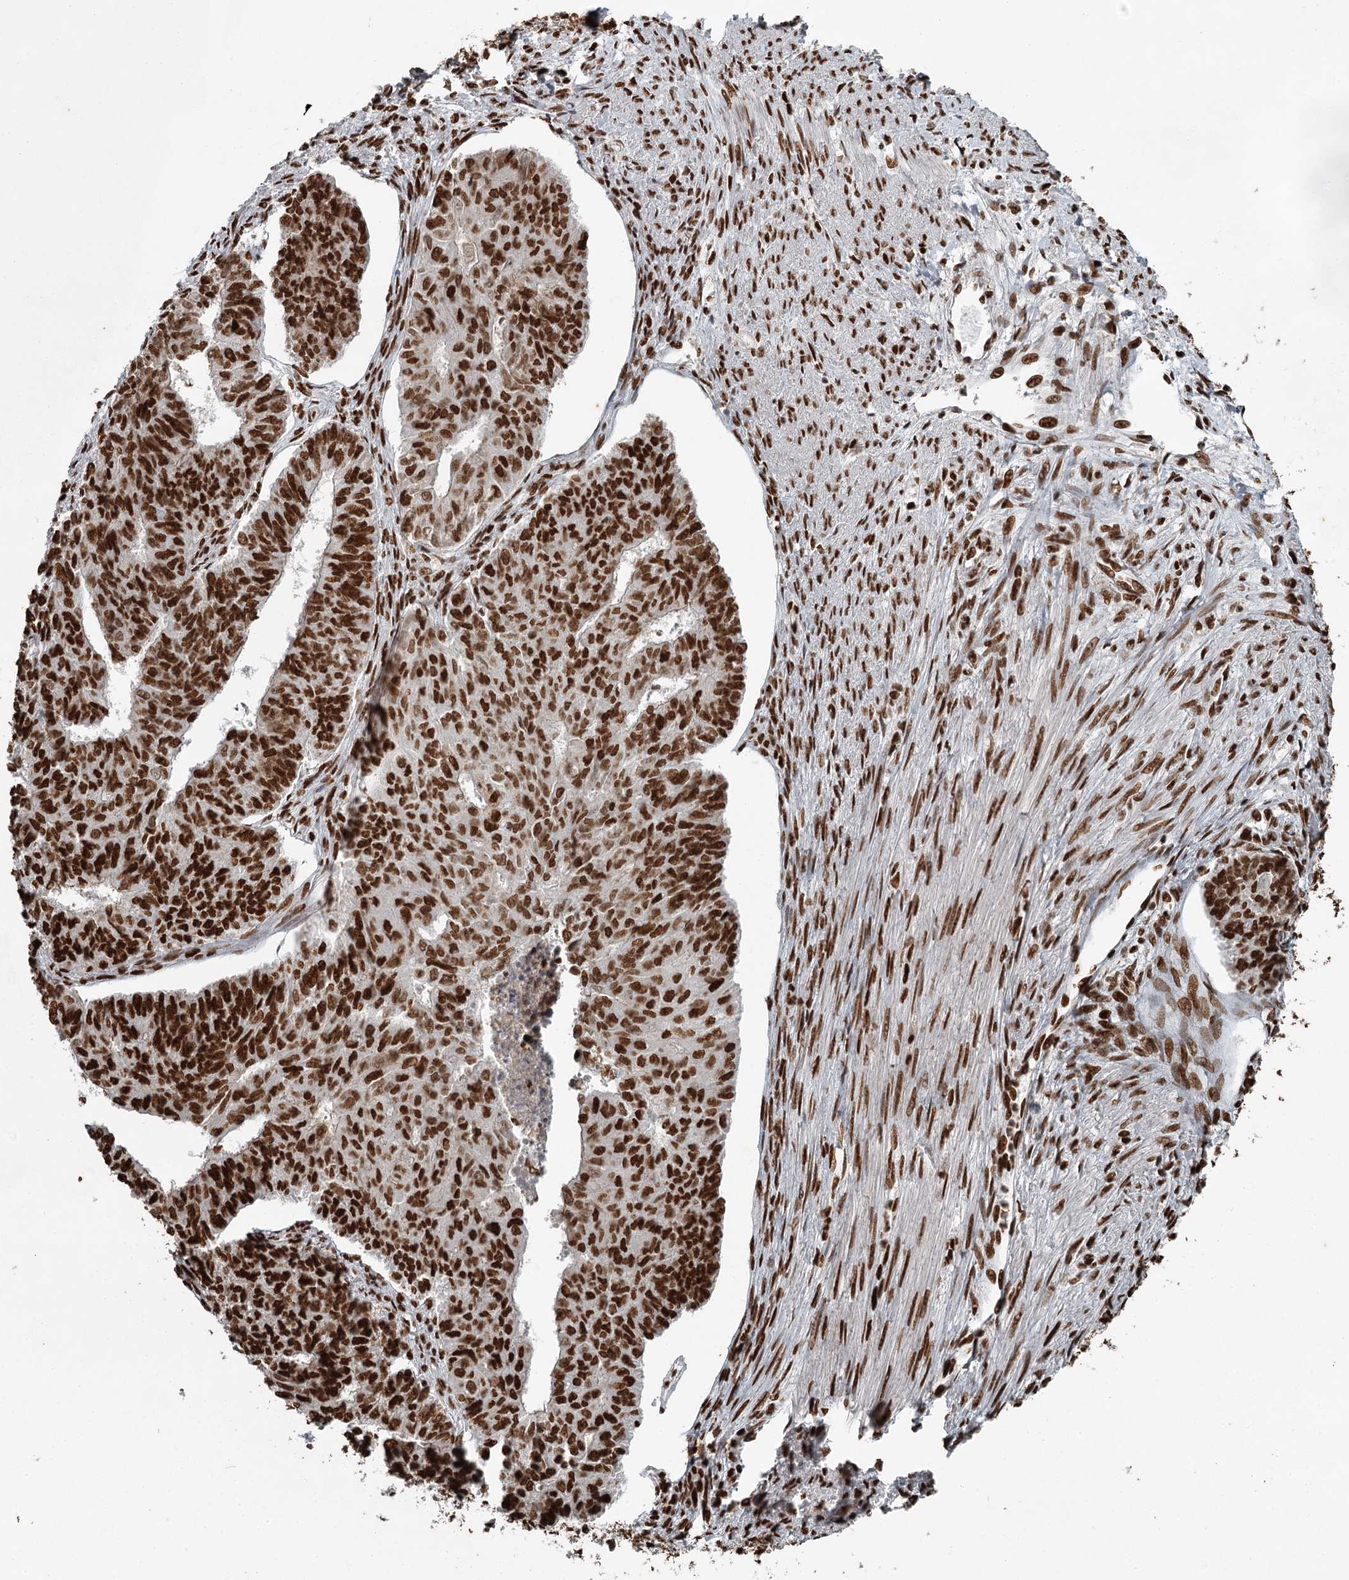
{"staining": {"intensity": "strong", "quantity": ">75%", "location": "nuclear"}, "tissue": "endometrial cancer", "cell_type": "Tumor cells", "image_type": "cancer", "snomed": [{"axis": "morphology", "description": "Adenocarcinoma, NOS"}, {"axis": "topography", "description": "Endometrium"}], "caption": "Brown immunohistochemical staining in endometrial cancer shows strong nuclear expression in about >75% of tumor cells. Immunohistochemistry (ihc) stains the protein of interest in brown and the nuclei are stained blue.", "gene": "RBBP7", "patient": {"sex": "female", "age": 32}}